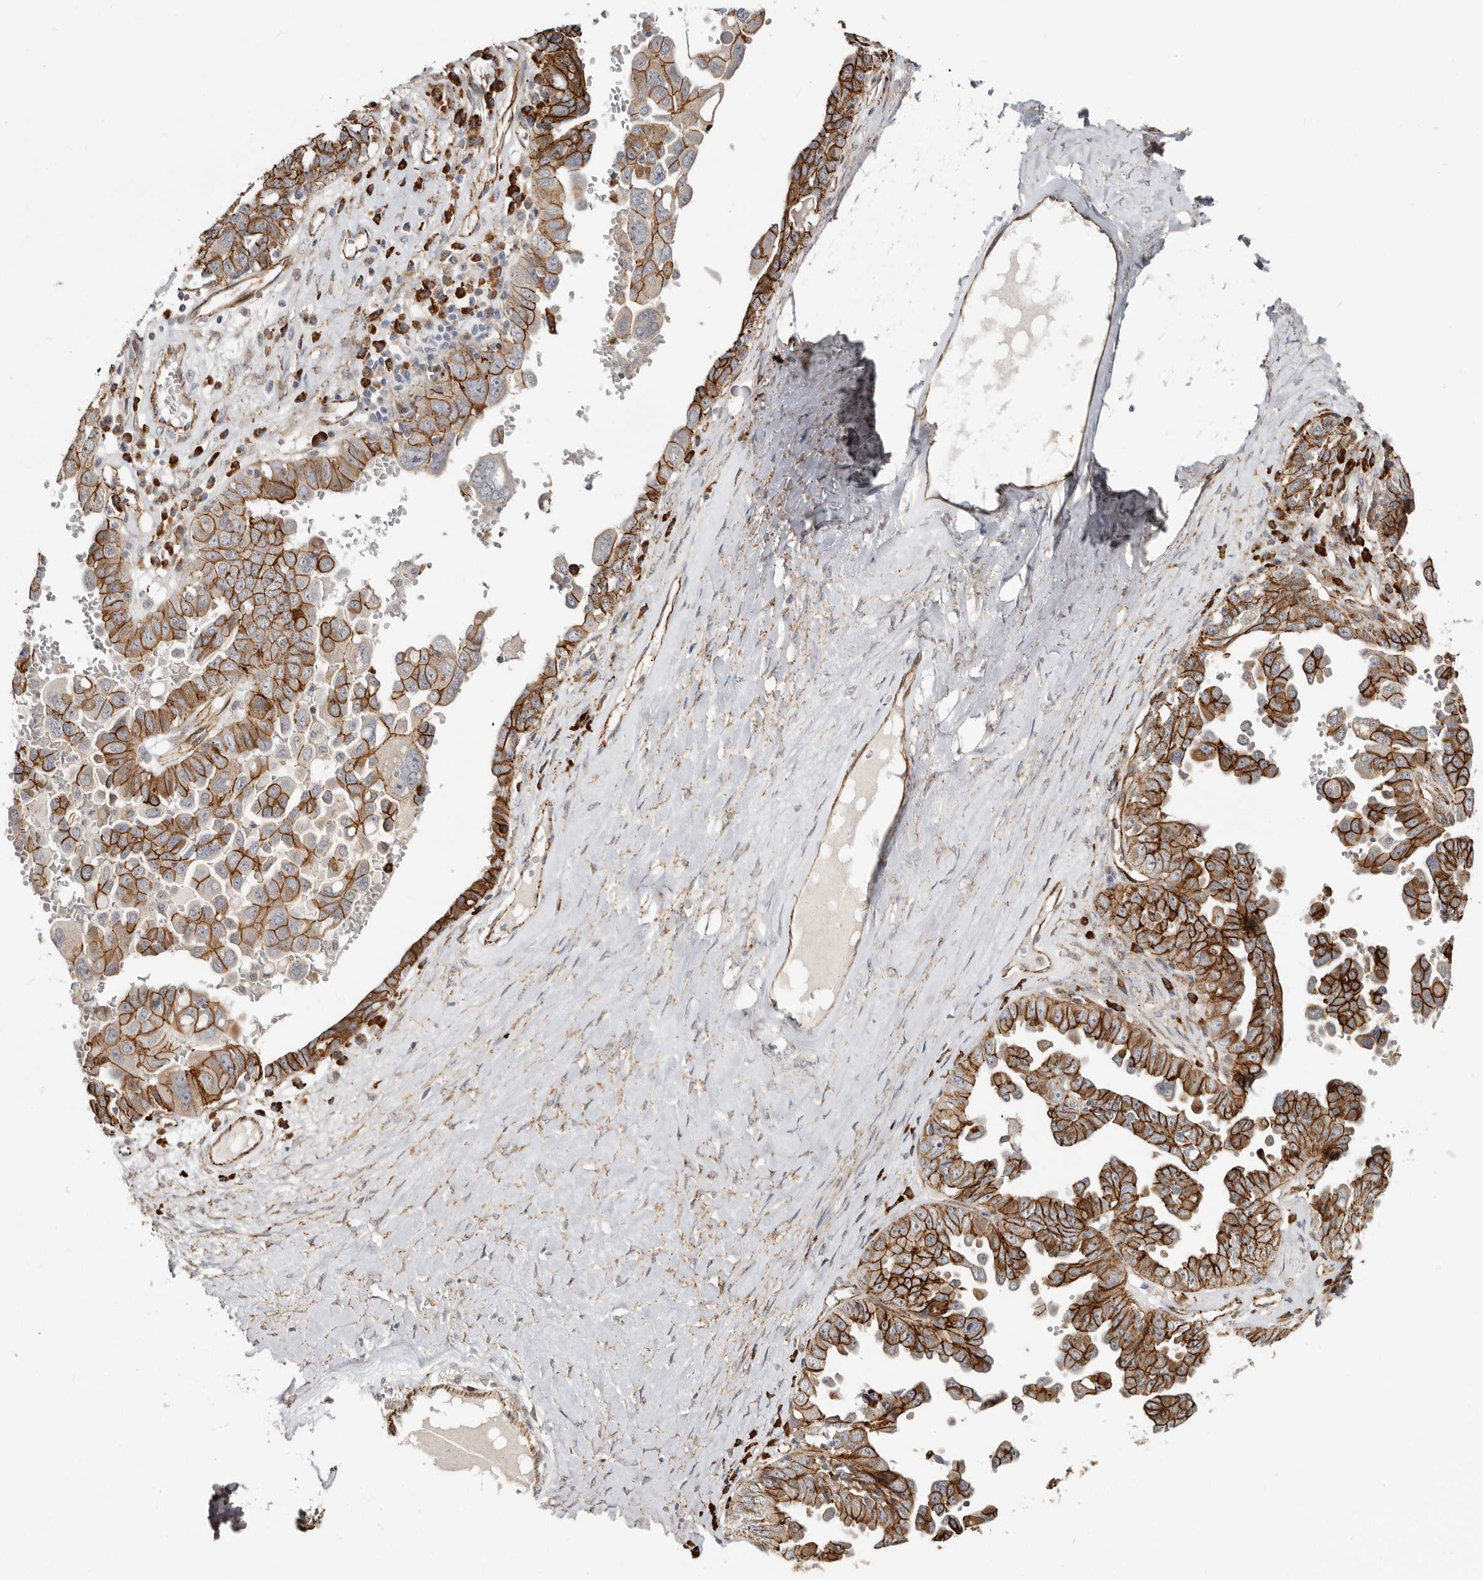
{"staining": {"intensity": "strong", "quantity": ">75%", "location": "cytoplasmic/membranous"}, "tissue": "ovarian cancer", "cell_type": "Tumor cells", "image_type": "cancer", "snomed": [{"axis": "morphology", "description": "Carcinoma, endometroid"}, {"axis": "topography", "description": "Ovary"}], "caption": "Tumor cells exhibit high levels of strong cytoplasmic/membranous staining in about >75% of cells in ovarian cancer (endometroid carcinoma).", "gene": "CTNNB1", "patient": {"sex": "female", "age": 62}}